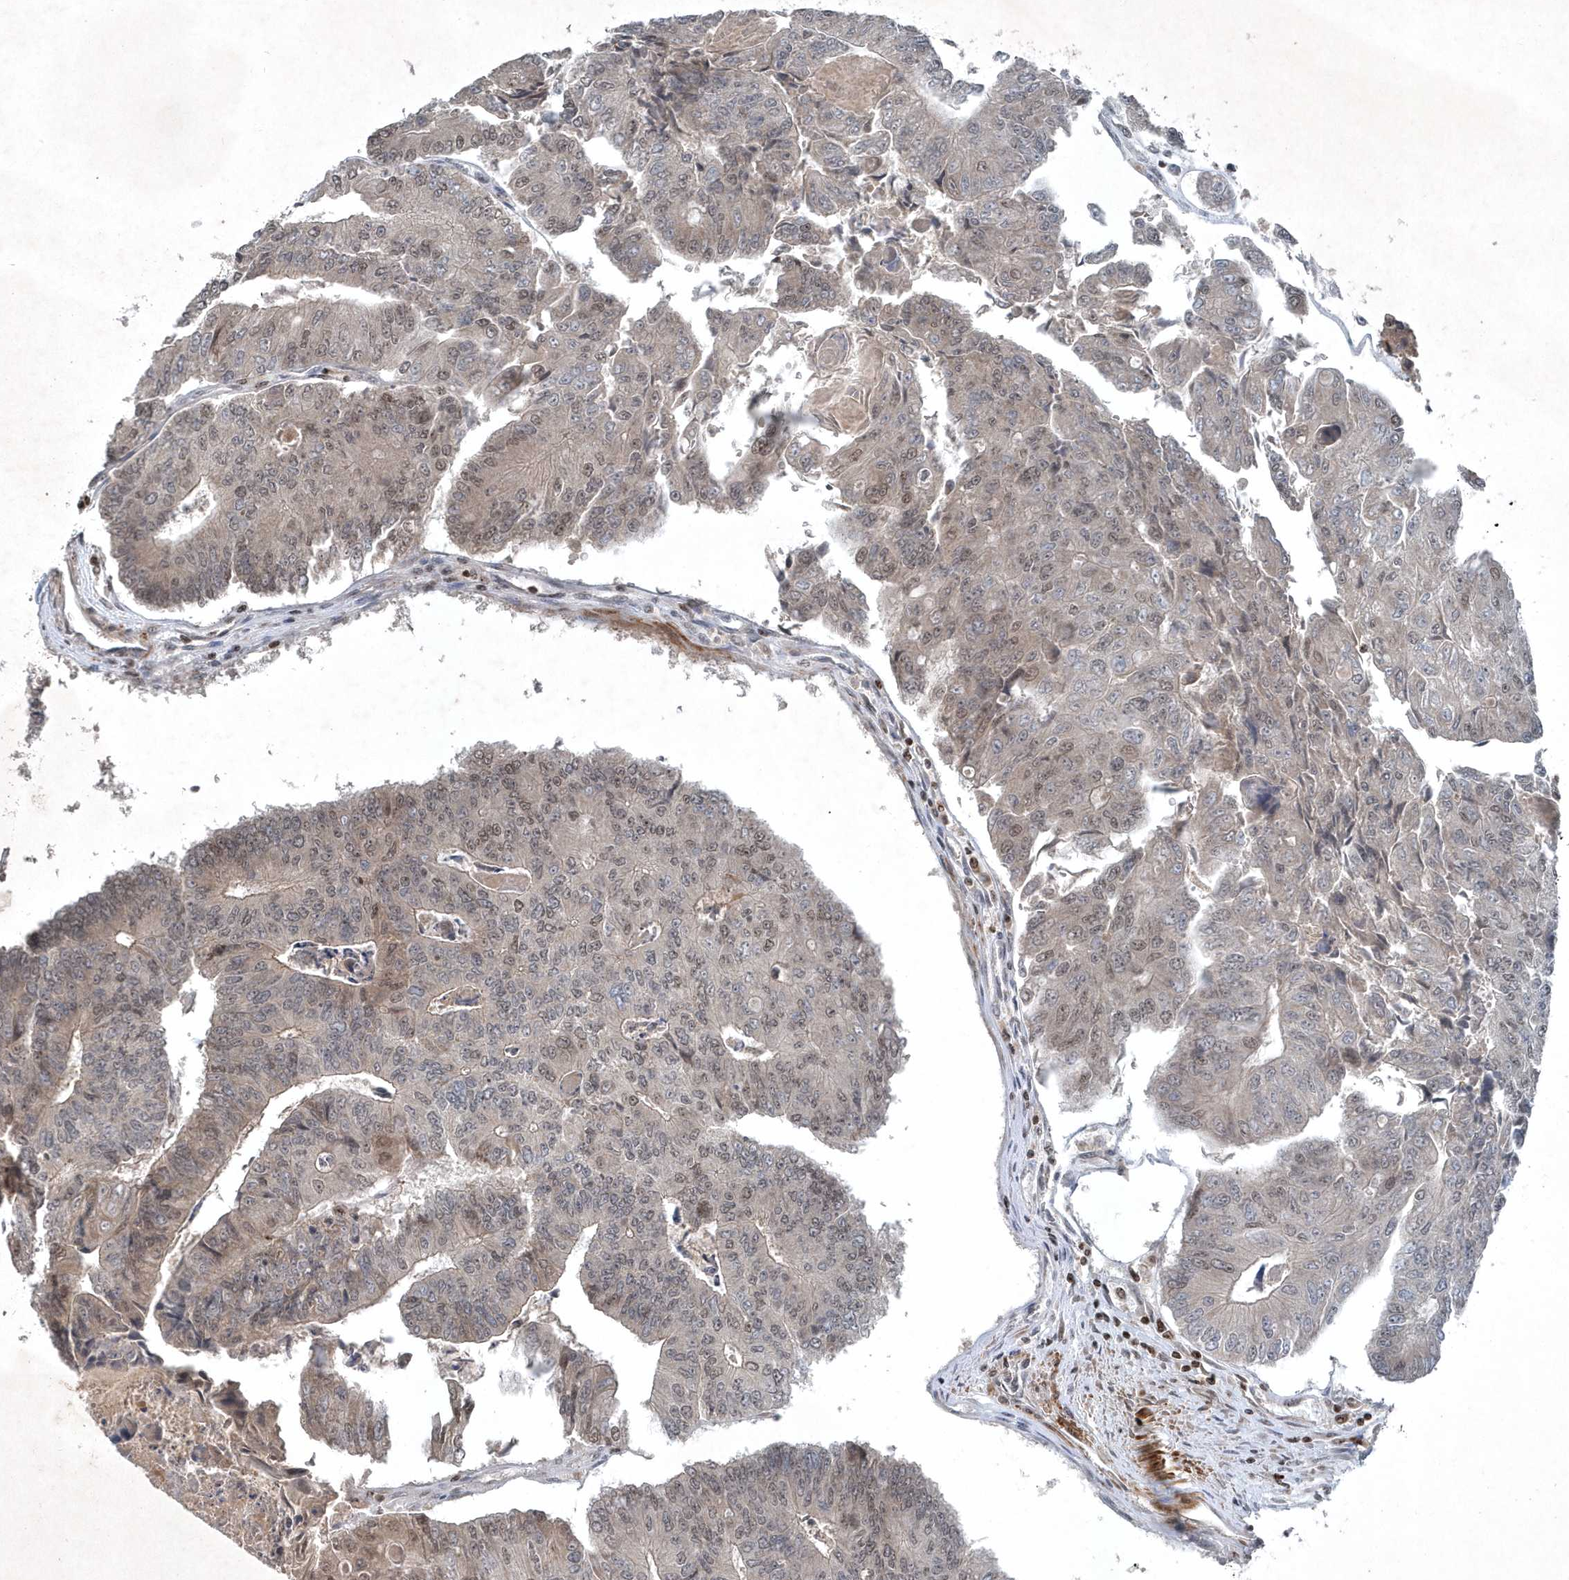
{"staining": {"intensity": "moderate", "quantity": "25%-75%", "location": "nuclear"}, "tissue": "colorectal cancer", "cell_type": "Tumor cells", "image_type": "cancer", "snomed": [{"axis": "morphology", "description": "Adenocarcinoma, NOS"}, {"axis": "topography", "description": "Colon"}], "caption": "A brown stain shows moderate nuclear staining of a protein in adenocarcinoma (colorectal) tumor cells.", "gene": "QTRT2", "patient": {"sex": "female", "age": 67}}